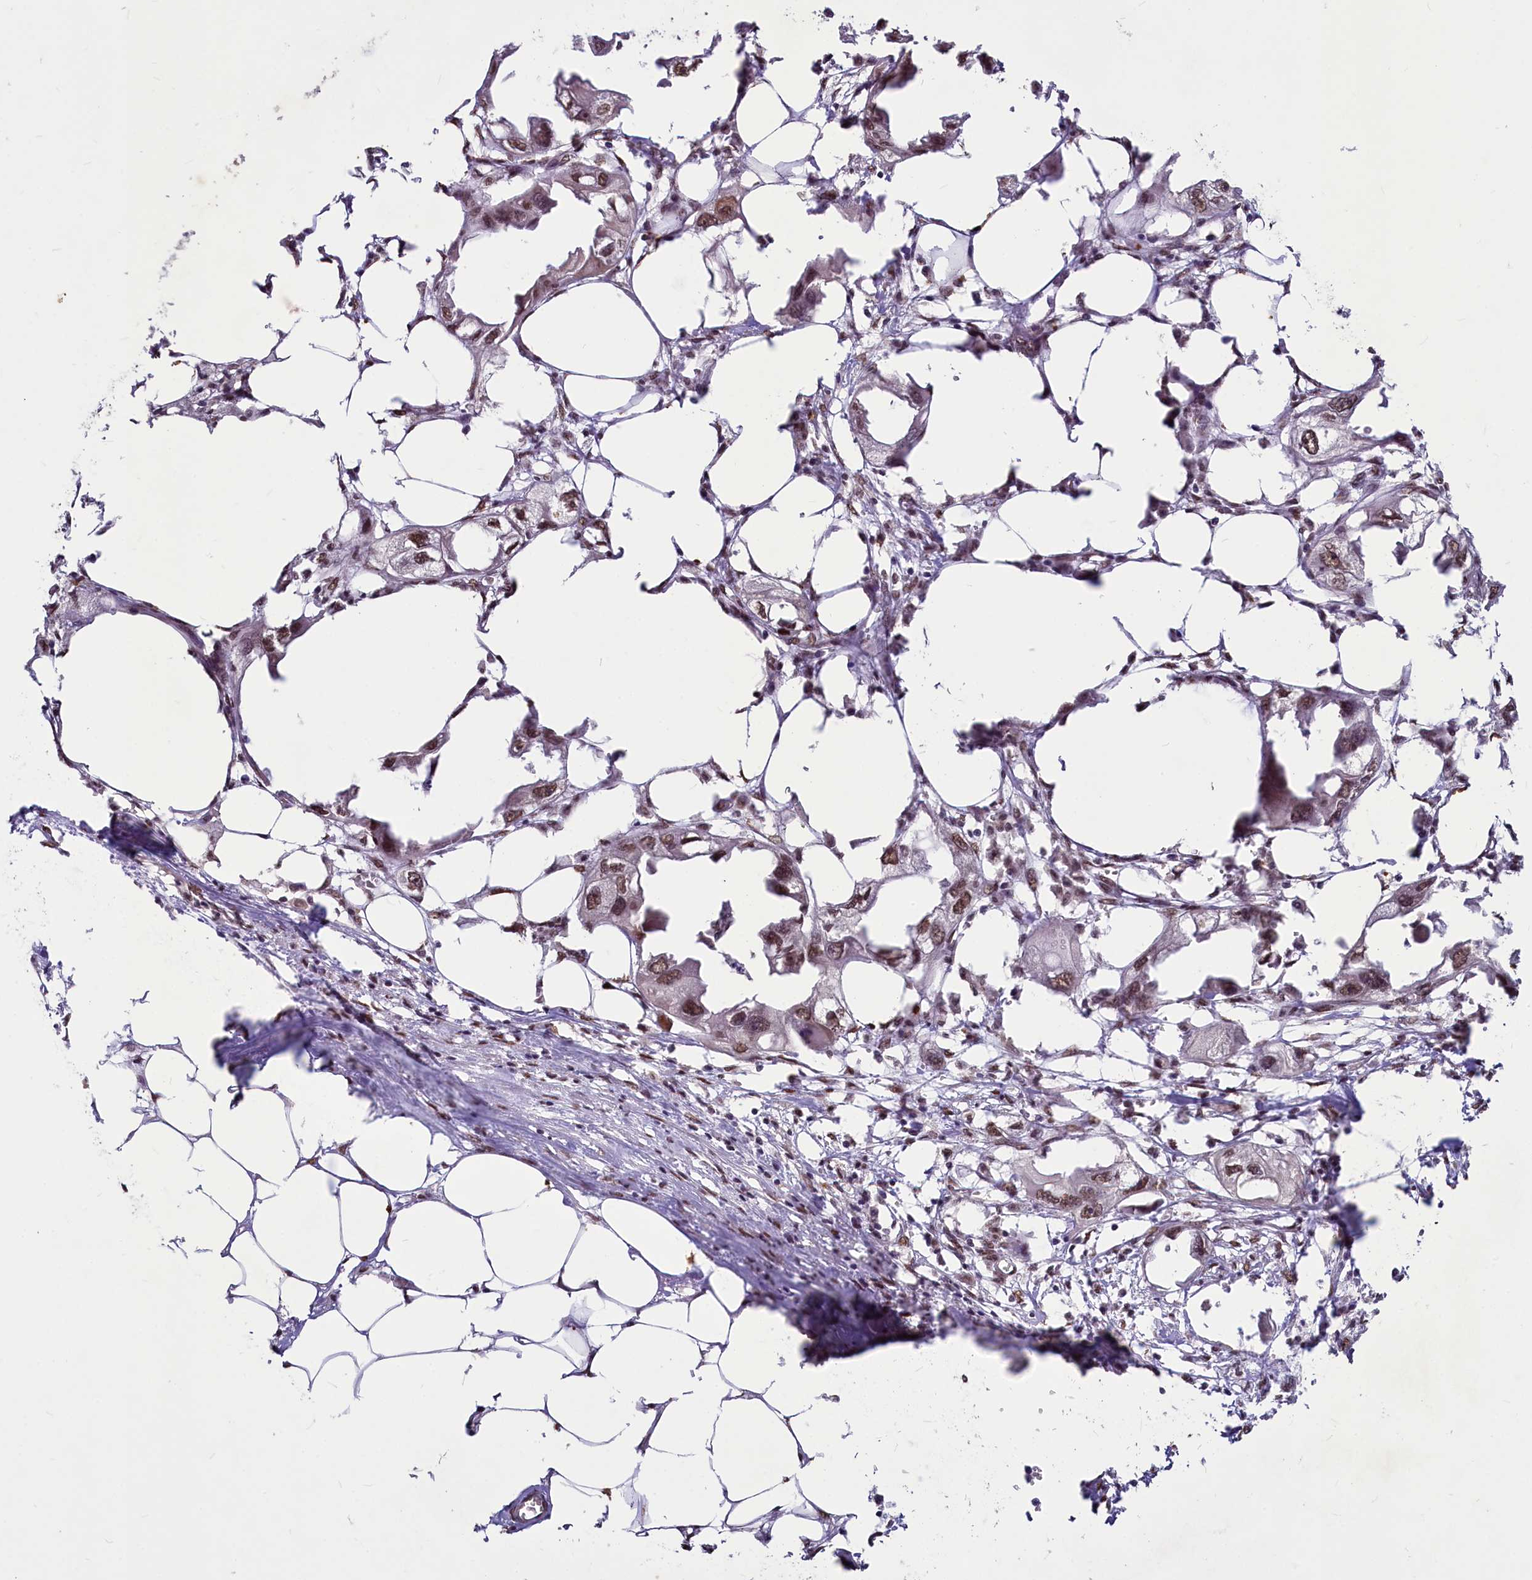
{"staining": {"intensity": "moderate", "quantity": ">75%", "location": "nuclear"}, "tissue": "endometrial cancer", "cell_type": "Tumor cells", "image_type": "cancer", "snomed": [{"axis": "morphology", "description": "Adenocarcinoma, NOS"}, {"axis": "morphology", "description": "Adenocarcinoma, metastatic, NOS"}, {"axis": "topography", "description": "Adipose tissue"}, {"axis": "topography", "description": "Endometrium"}], "caption": "Moderate nuclear staining for a protein is present in about >75% of tumor cells of endometrial cancer (adenocarcinoma) using immunohistochemistry.", "gene": "PARPBP", "patient": {"sex": "female", "age": 67}}